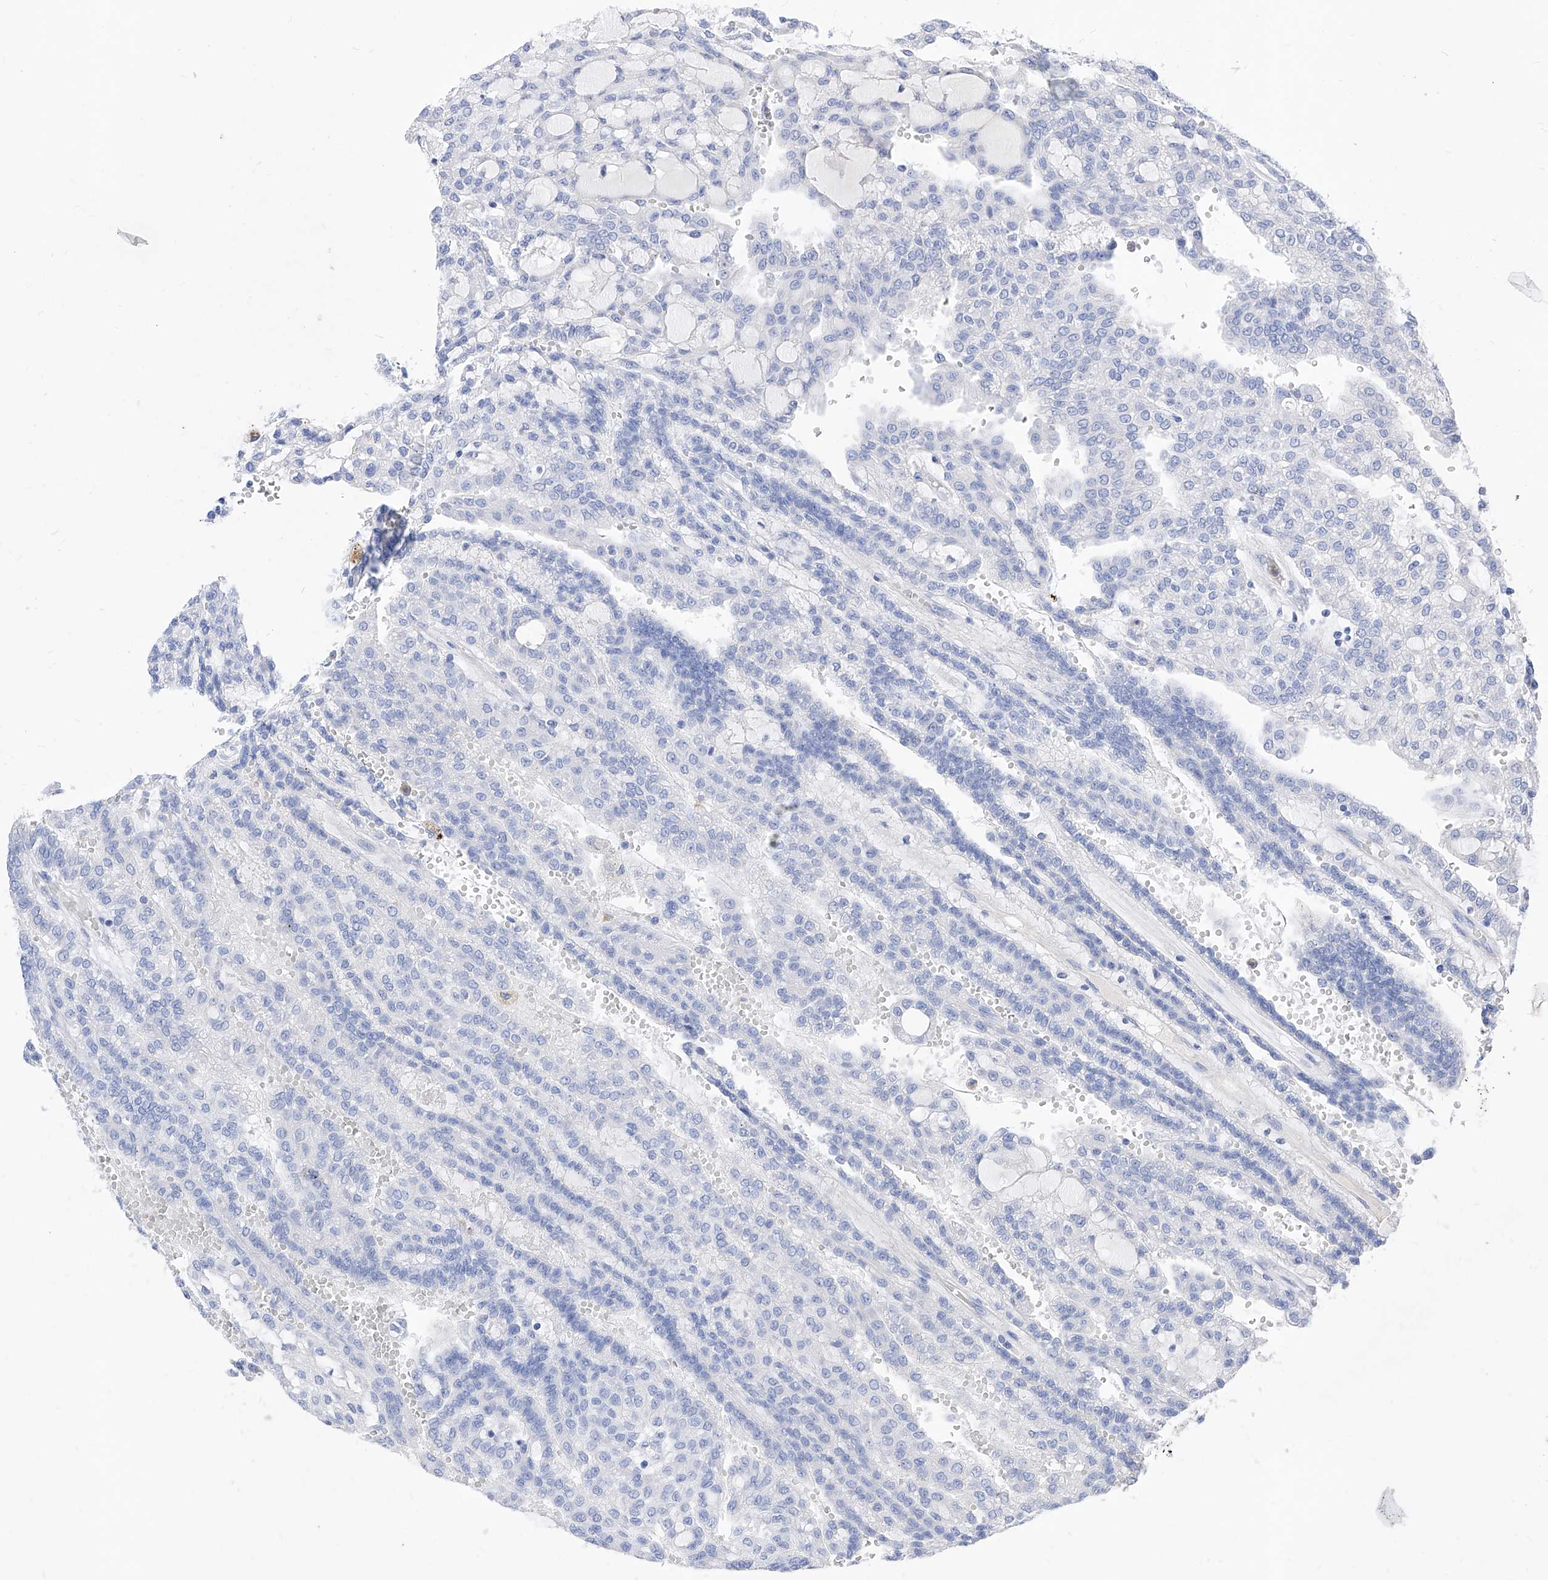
{"staining": {"intensity": "negative", "quantity": "none", "location": "none"}, "tissue": "renal cancer", "cell_type": "Tumor cells", "image_type": "cancer", "snomed": [{"axis": "morphology", "description": "Adenocarcinoma, NOS"}, {"axis": "topography", "description": "Kidney"}], "caption": "IHC image of neoplastic tissue: renal adenocarcinoma stained with DAB (3,3'-diaminobenzidine) demonstrates no significant protein positivity in tumor cells.", "gene": "VAX1", "patient": {"sex": "male", "age": 63}}